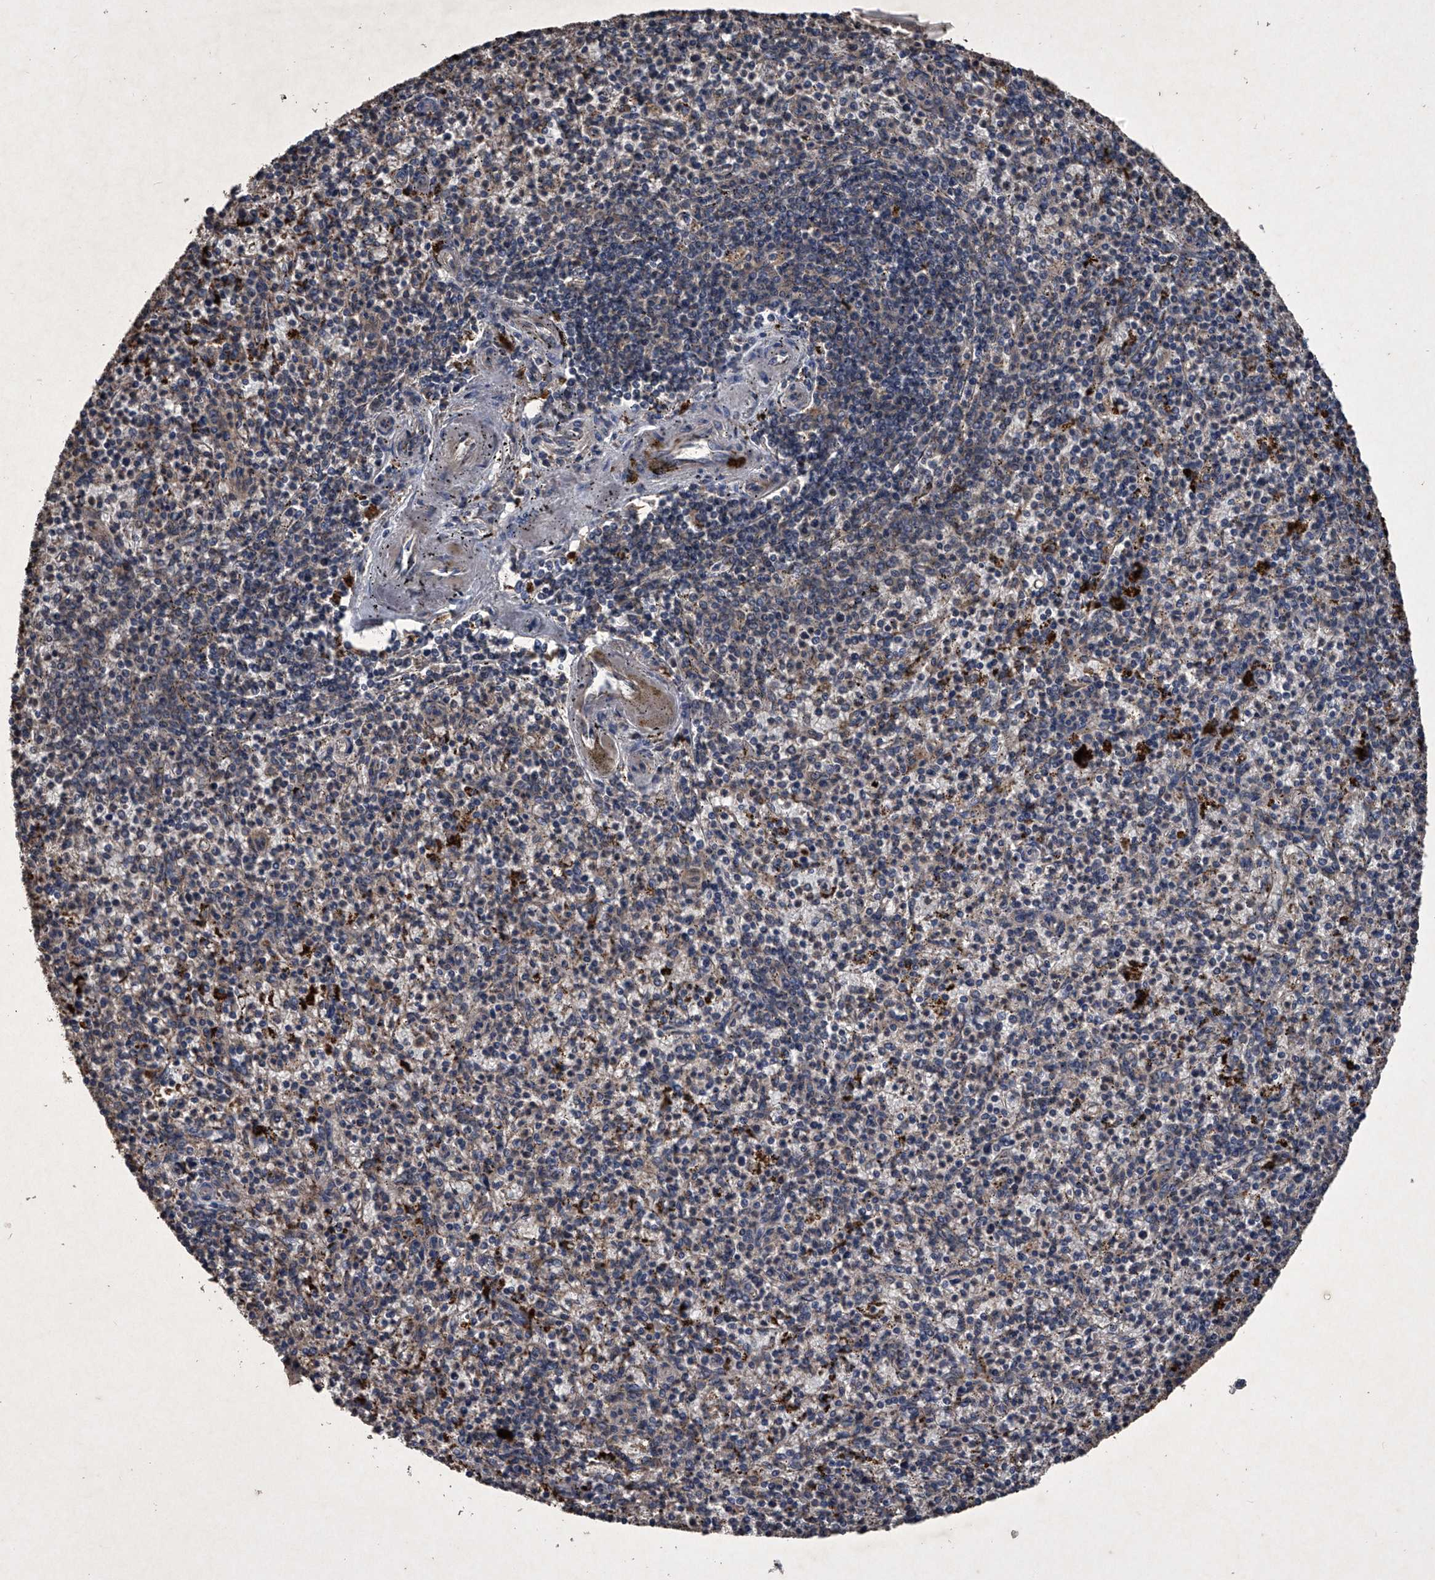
{"staining": {"intensity": "negative", "quantity": "none", "location": "none"}, "tissue": "spleen", "cell_type": "Cells in red pulp", "image_type": "normal", "snomed": [{"axis": "morphology", "description": "Normal tissue, NOS"}, {"axis": "topography", "description": "Spleen"}], "caption": "Cells in red pulp show no significant positivity in normal spleen.", "gene": "MAPKAP1", "patient": {"sex": "male", "age": 72}}